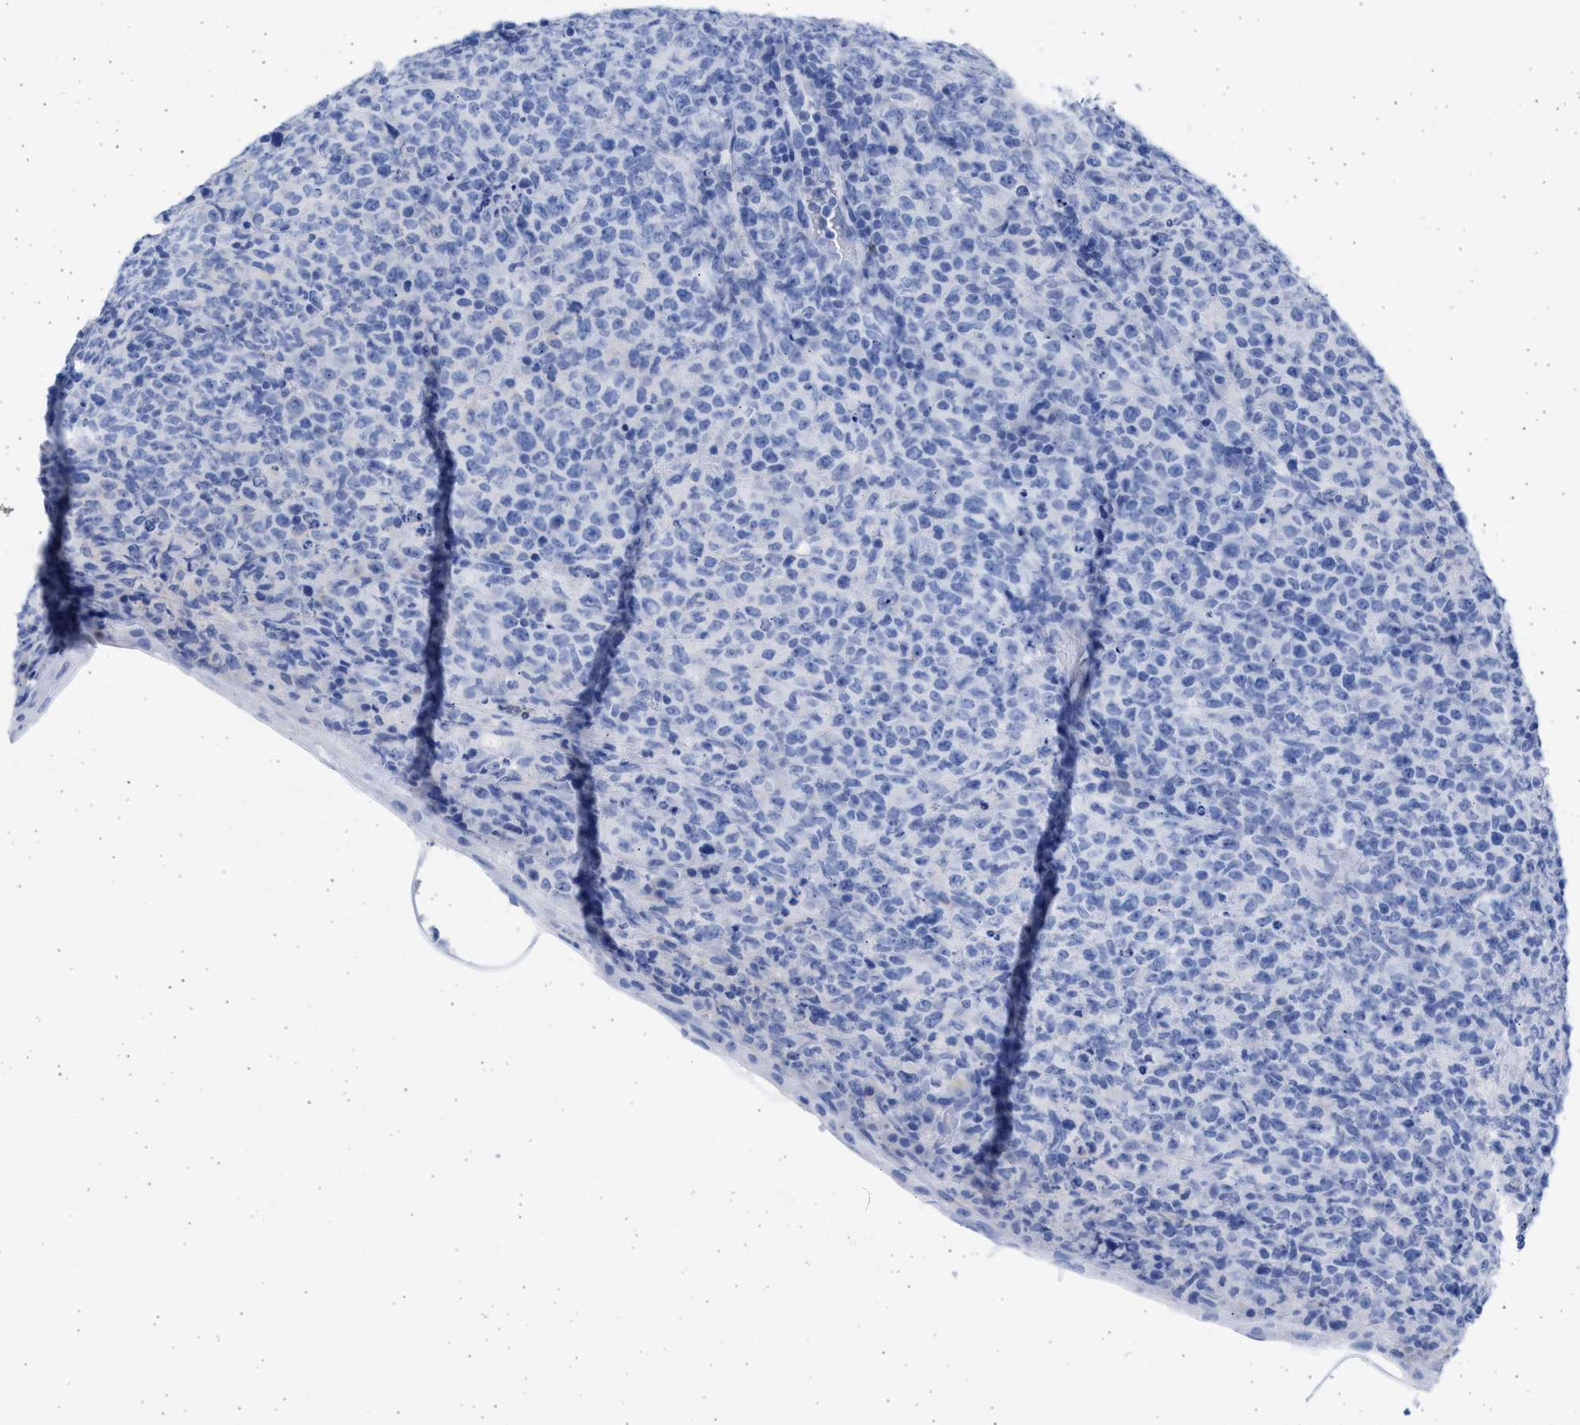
{"staining": {"intensity": "negative", "quantity": "none", "location": "none"}, "tissue": "lymphoma", "cell_type": "Tumor cells", "image_type": "cancer", "snomed": [{"axis": "morphology", "description": "Malignant lymphoma, non-Hodgkin's type, High grade"}, {"axis": "topography", "description": "Tonsil"}], "caption": "Immunohistochemical staining of lymphoma shows no significant staining in tumor cells. The staining is performed using DAB (3,3'-diaminobenzidine) brown chromogen with nuclei counter-stained in using hematoxylin.", "gene": "ALDOC", "patient": {"sex": "female", "age": 36}}